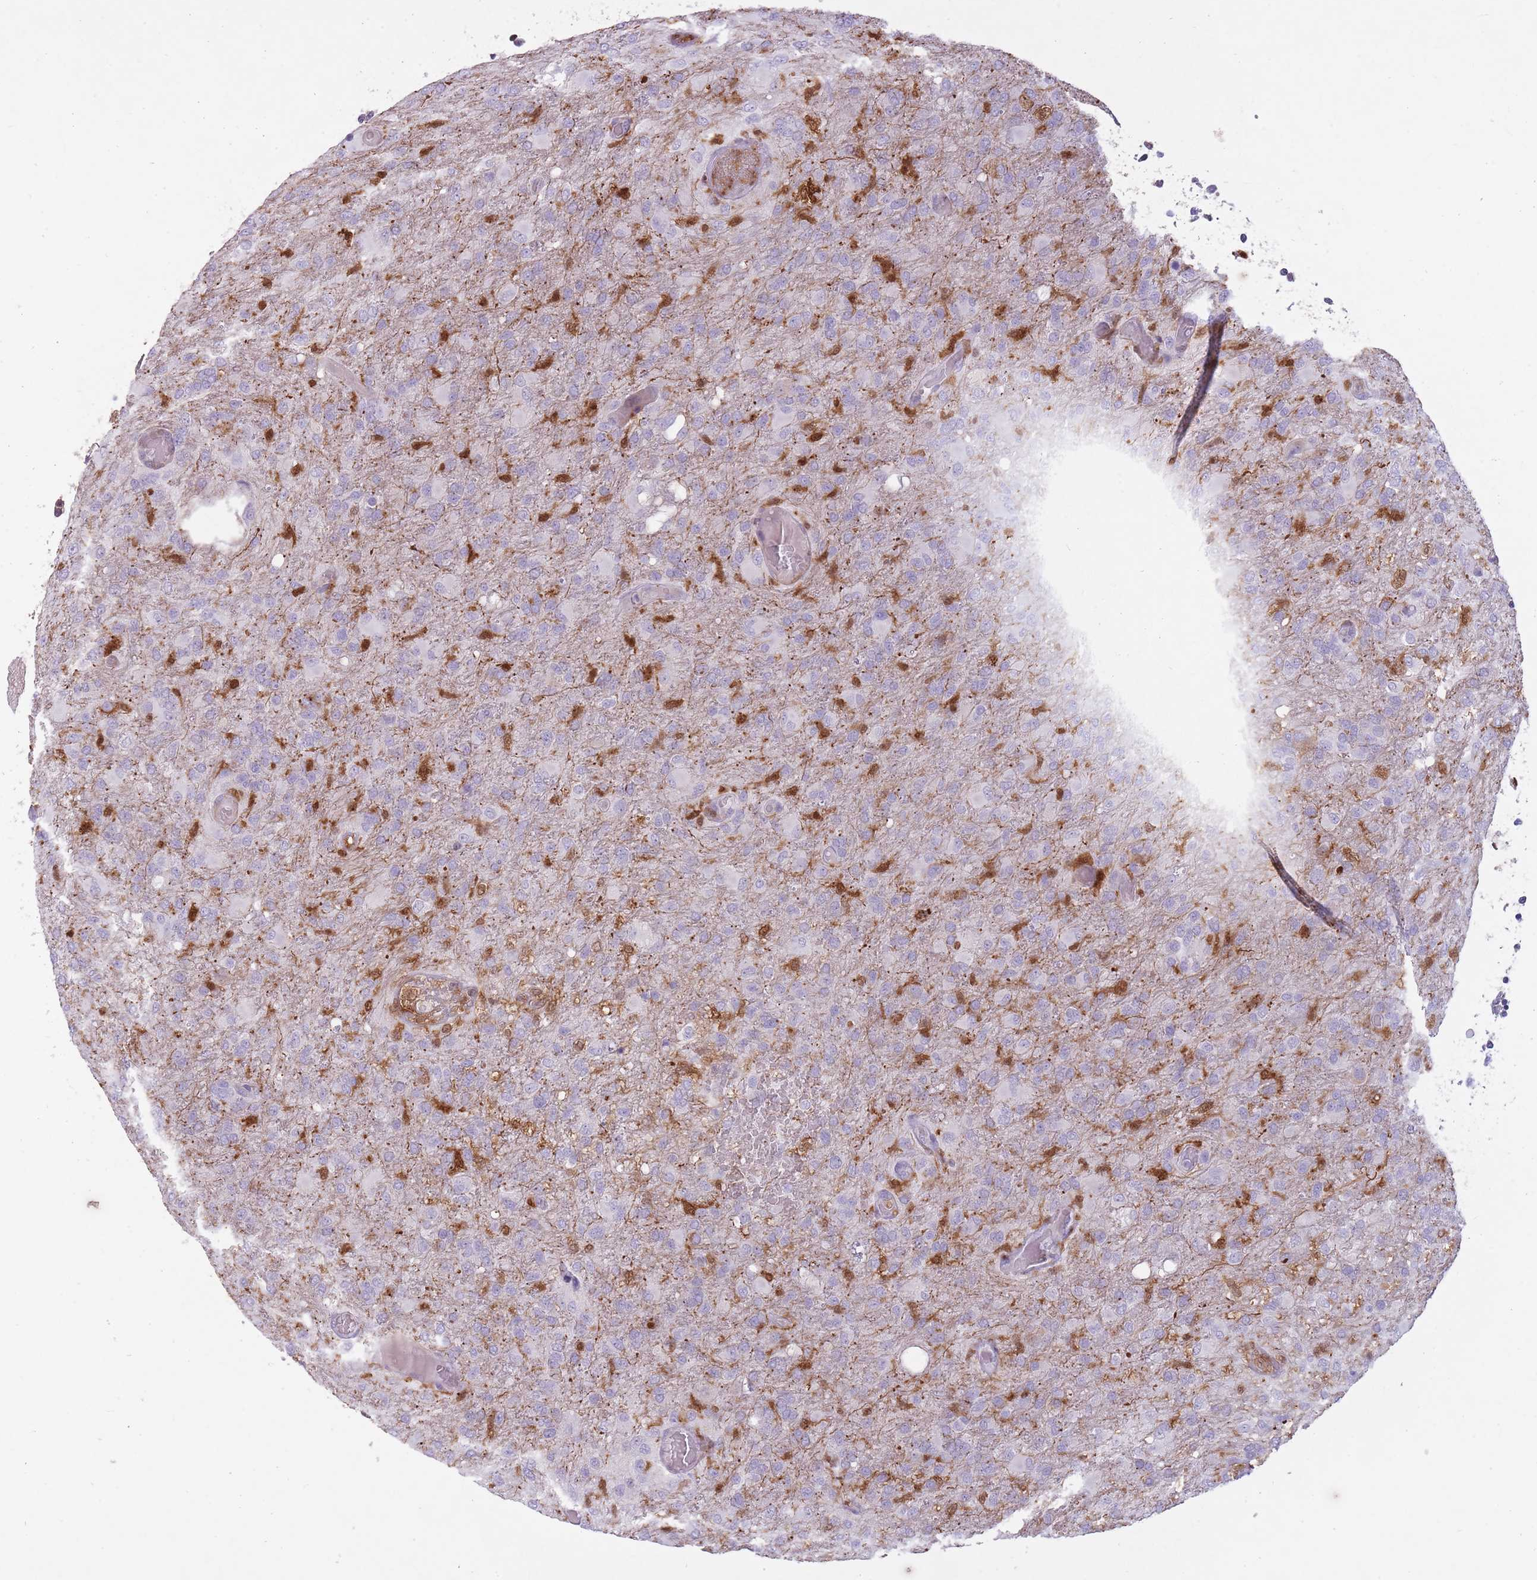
{"staining": {"intensity": "strong", "quantity": "<25%", "location": "cytoplasmic/membranous,nuclear"}, "tissue": "glioma", "cell_type": "Tumor cells", "image_type": "cancer", "snomed": [{"axis": "morphology", "description": "Glioma, malignant, High grade"}, {"axis": "topography", "description": "Brain"}], "caption": "Protein analysis of glioma tissue displays strong cytoplasmic/membranous and nuclear staining in about <25% of tumor cells.", "gene": "LGALS9", "patient": {"sex": "female", "age": 74}}